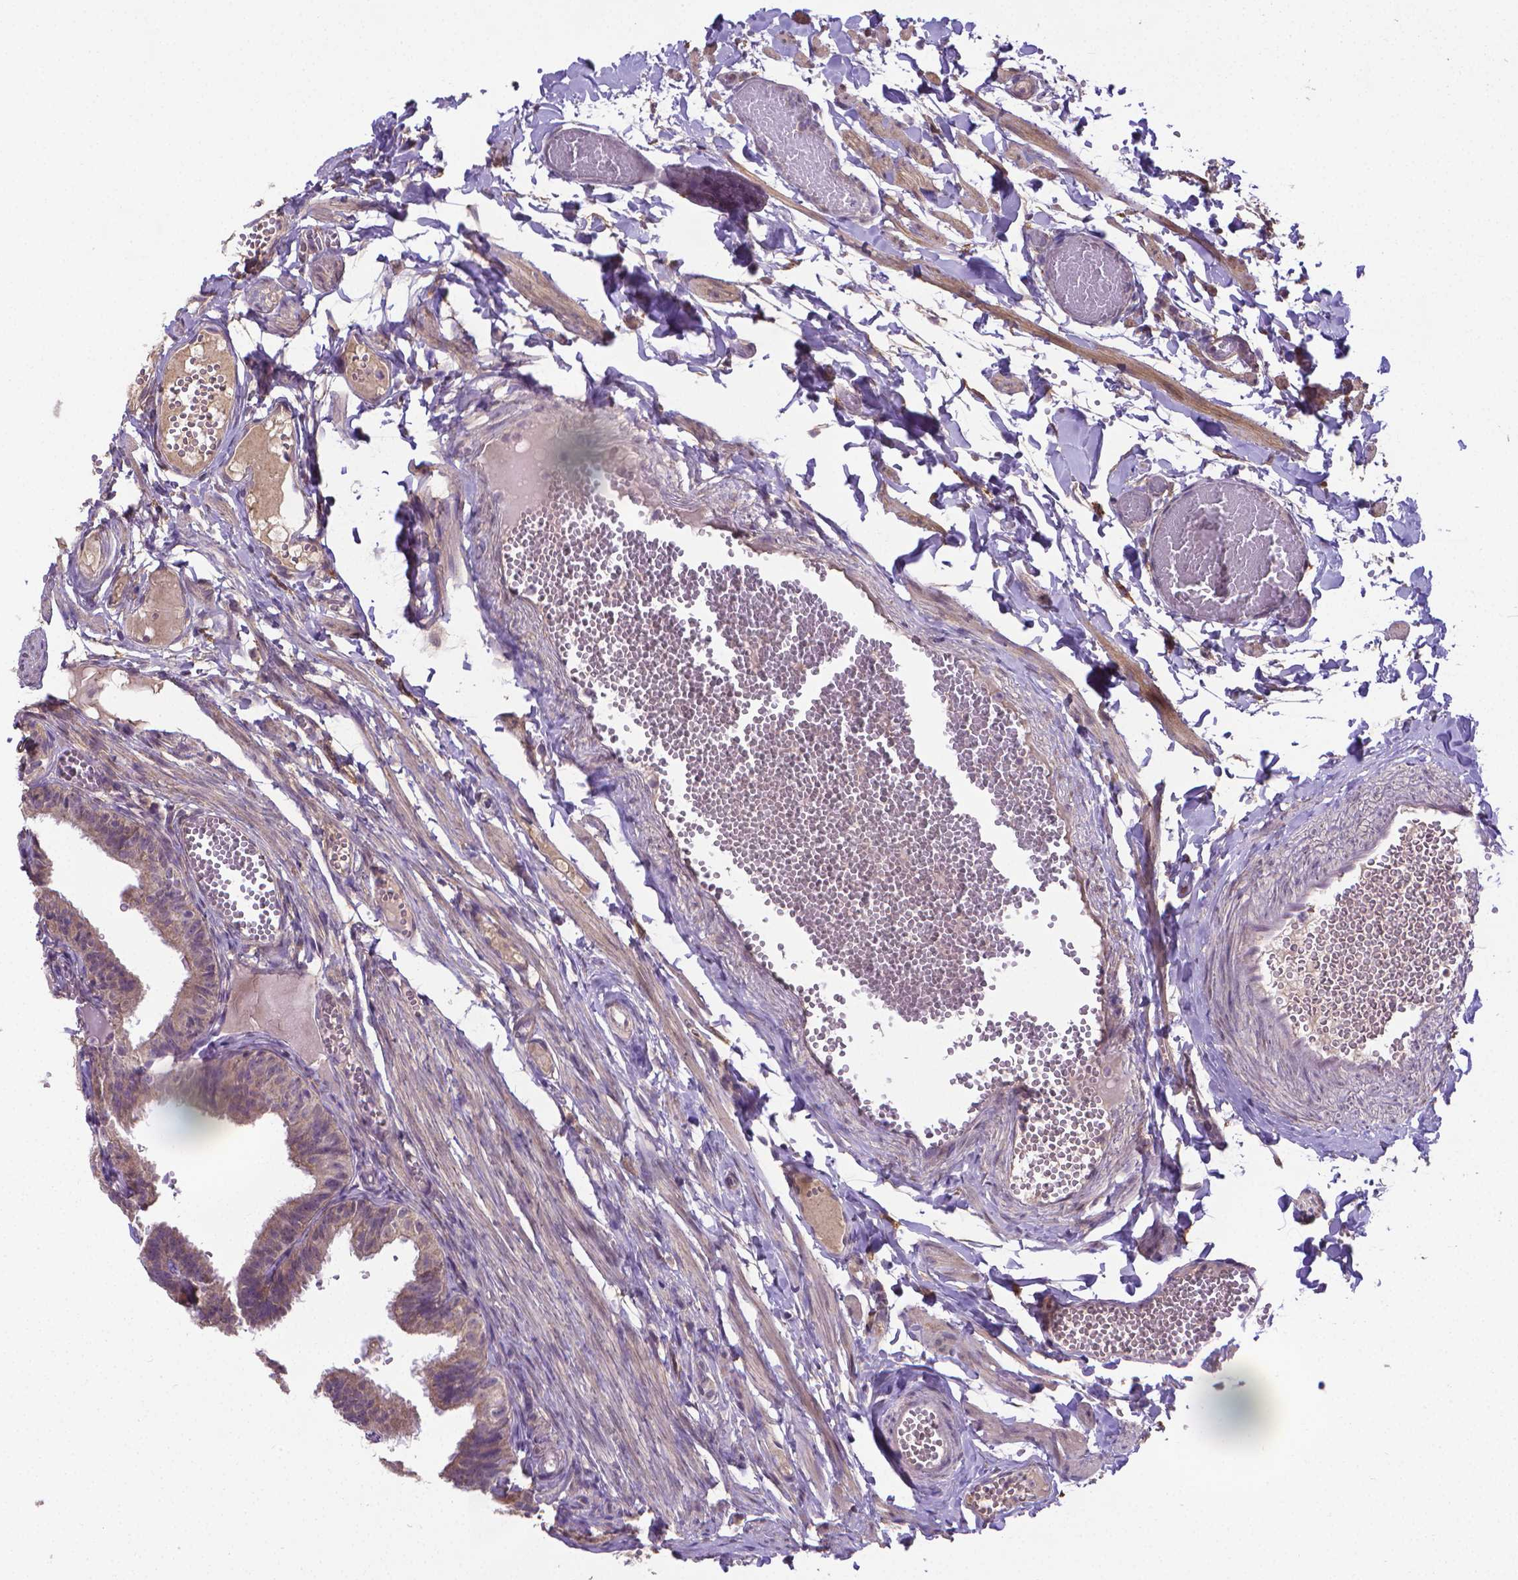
{"staining": {"intensity": "weak", "quantity": "25%-75%", "location": "cytoplasmic/membranous"}, "tissue": "fallopian tube", "cell_type": "Glandular cells", "image_type": "normal", "snomed": [{"axis": "morphology", "description": "Normal tissue, NOS"}, {"axis": "topography", "description": "Fallopian tube"}], "caption": "This histopathology image exhibits unremarkable fallopian tube stained with immunohistochemistry (IHC) to label a protein in brown. The cytoplasmic/membranous of glandular cells show weak positivity for the protein. Nuclei are counter-stained blue.", "gene": "GPR63", "patient": {"sex": "female", "age": 25}}